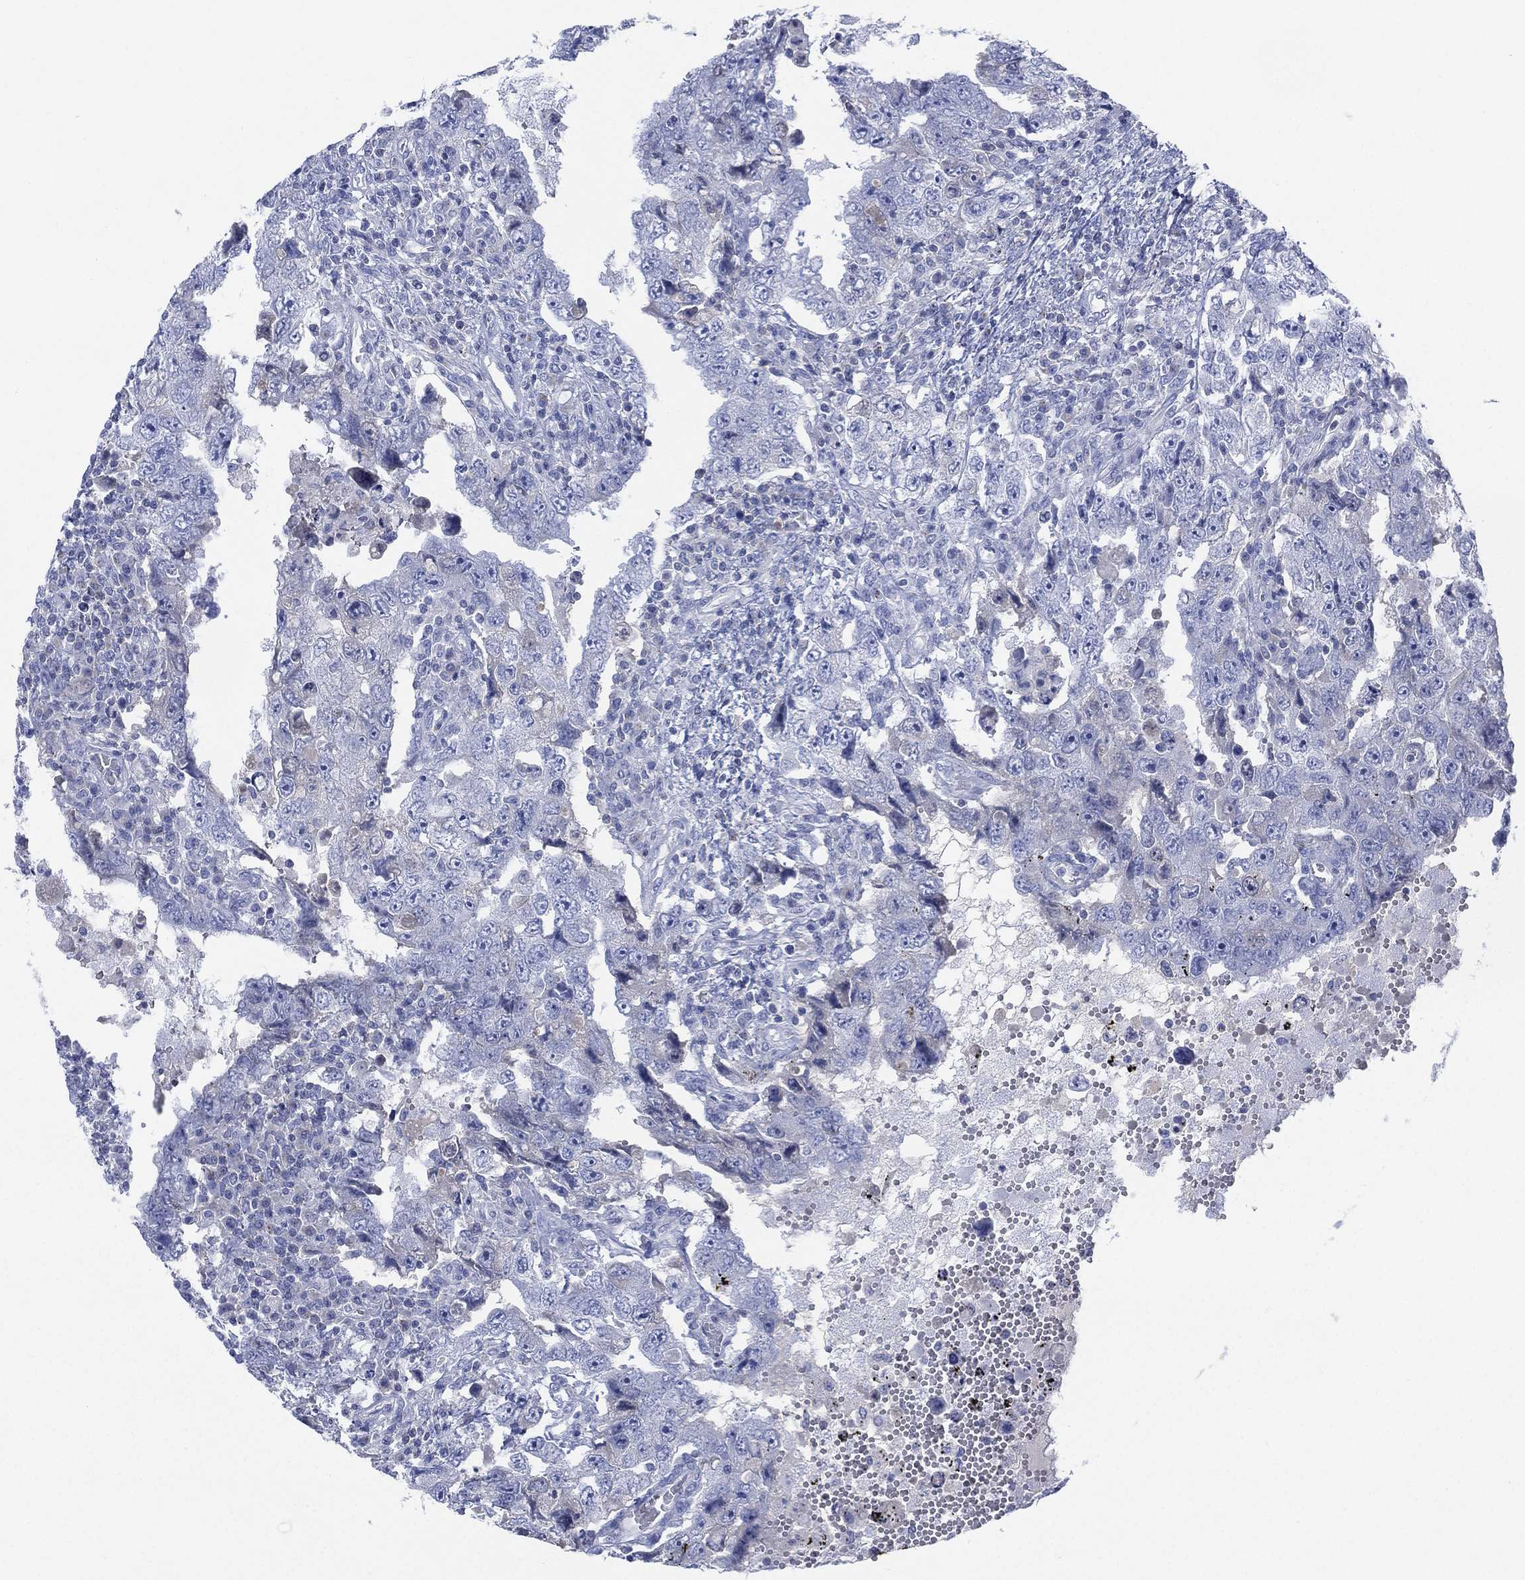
{"staining": {"intensity": "negative", "quantity": "none", "location": "none"}, "tissue": "testis cancer", "cell_type": "Tumor cells", "image_type": "cancer", "snomed": [{"axis": "morphology", "description": "Carcinoma, Embryonal, NOS"}, {"axis": "topography", "description": "Testis"}], "caption": "Micrograph shows no significant protein expression in tumor cells of testis cancer.", "gene": "SEPTIN1", "patient": {"sex": "male", "age": 26}}